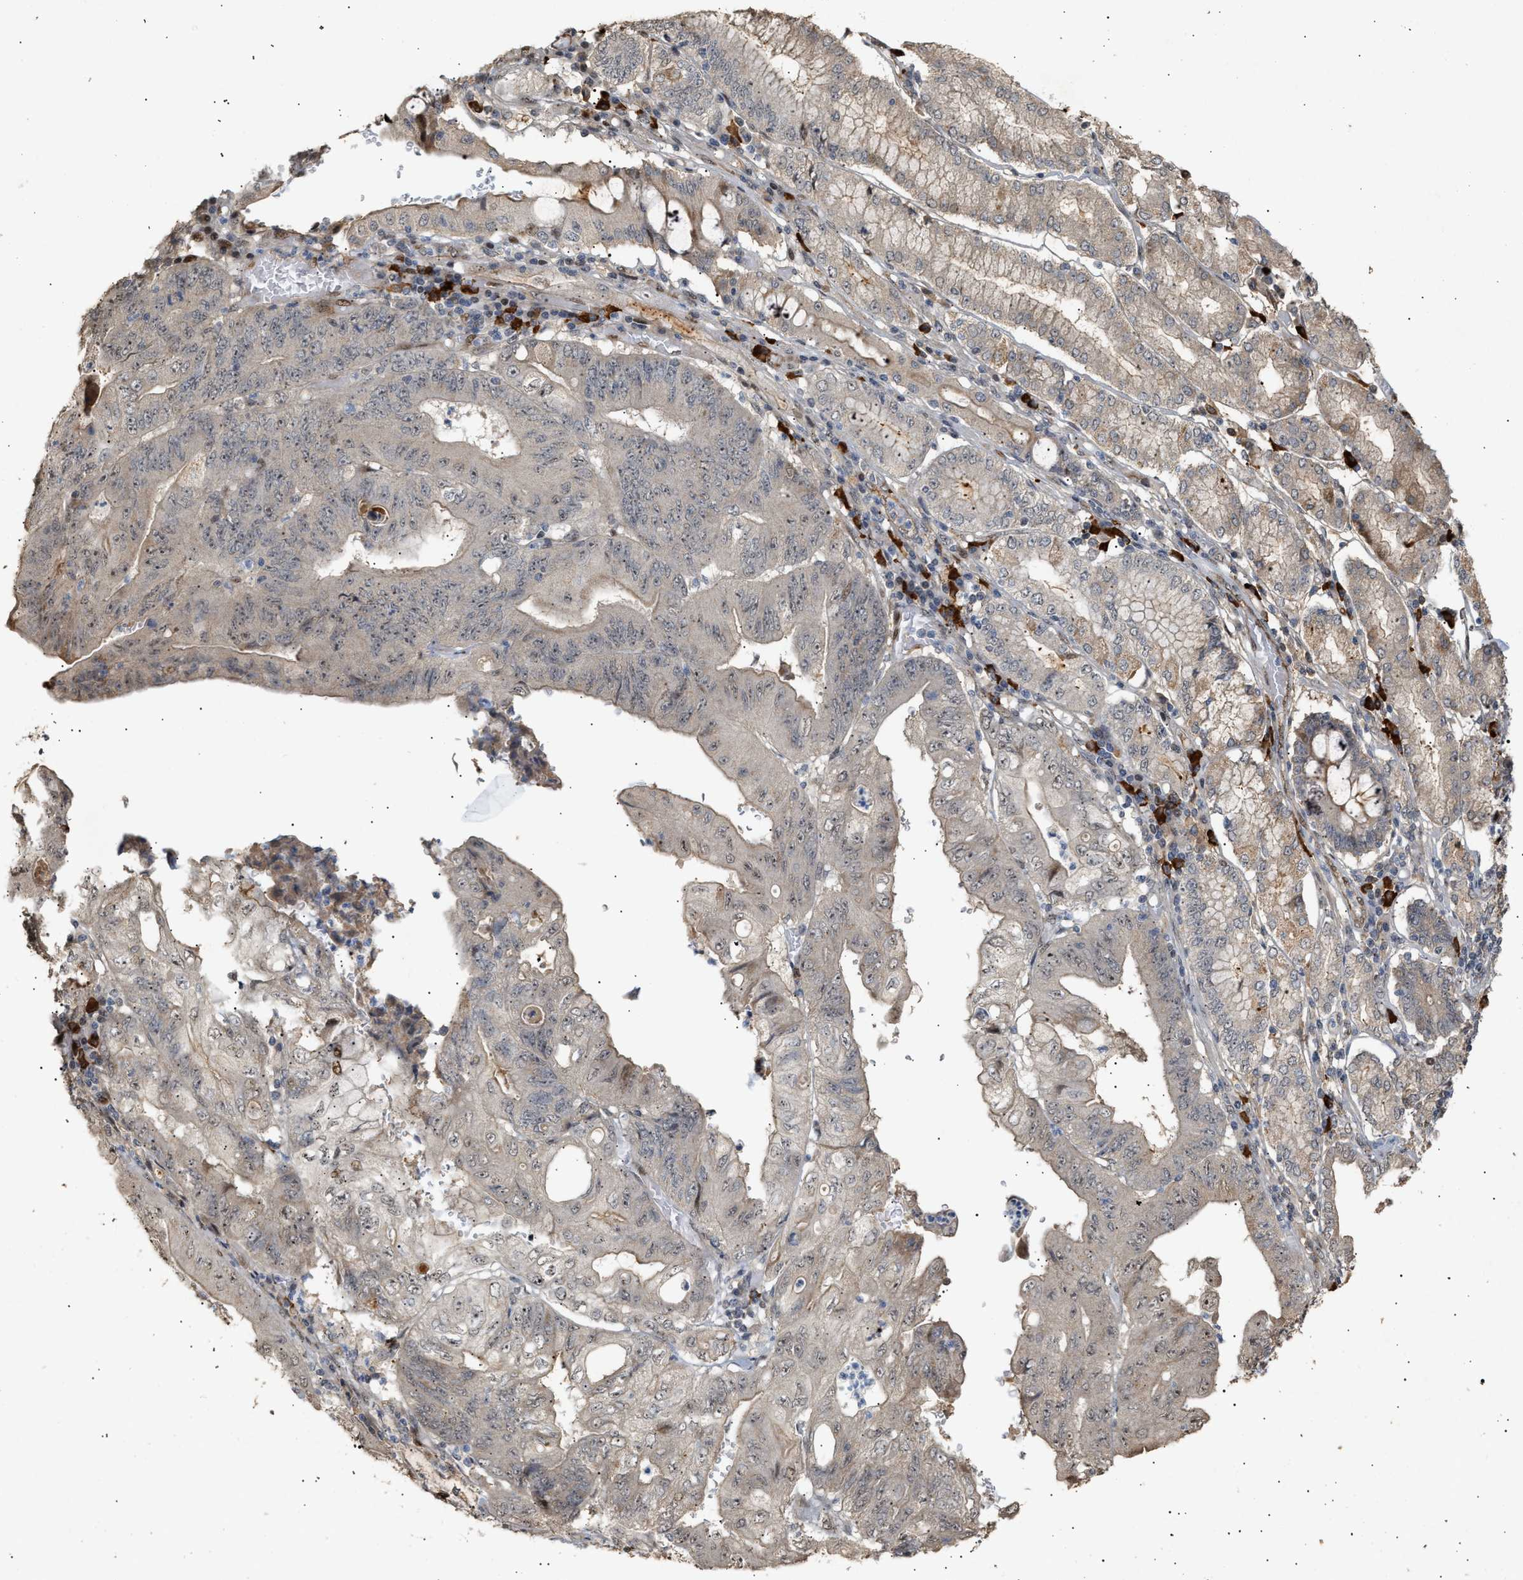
{"staining": {"intensity": "negative", "quantity": "none", "location": "none"}, "tissue": "stomach cancer", "cell_type": "Tumor cells", "image_type": "cancer", "snomed": [{"axis": "morphology", "description": "Adenocarcinoma, NOS"}, {"axis": "topography", "description": "Stomach"}], "caption": "Tumor cells are negative for protein expression in human stomach adenocarcinoma.", "gene": "ZFAND5", "patient": {"sex": "female", "age": 73}}